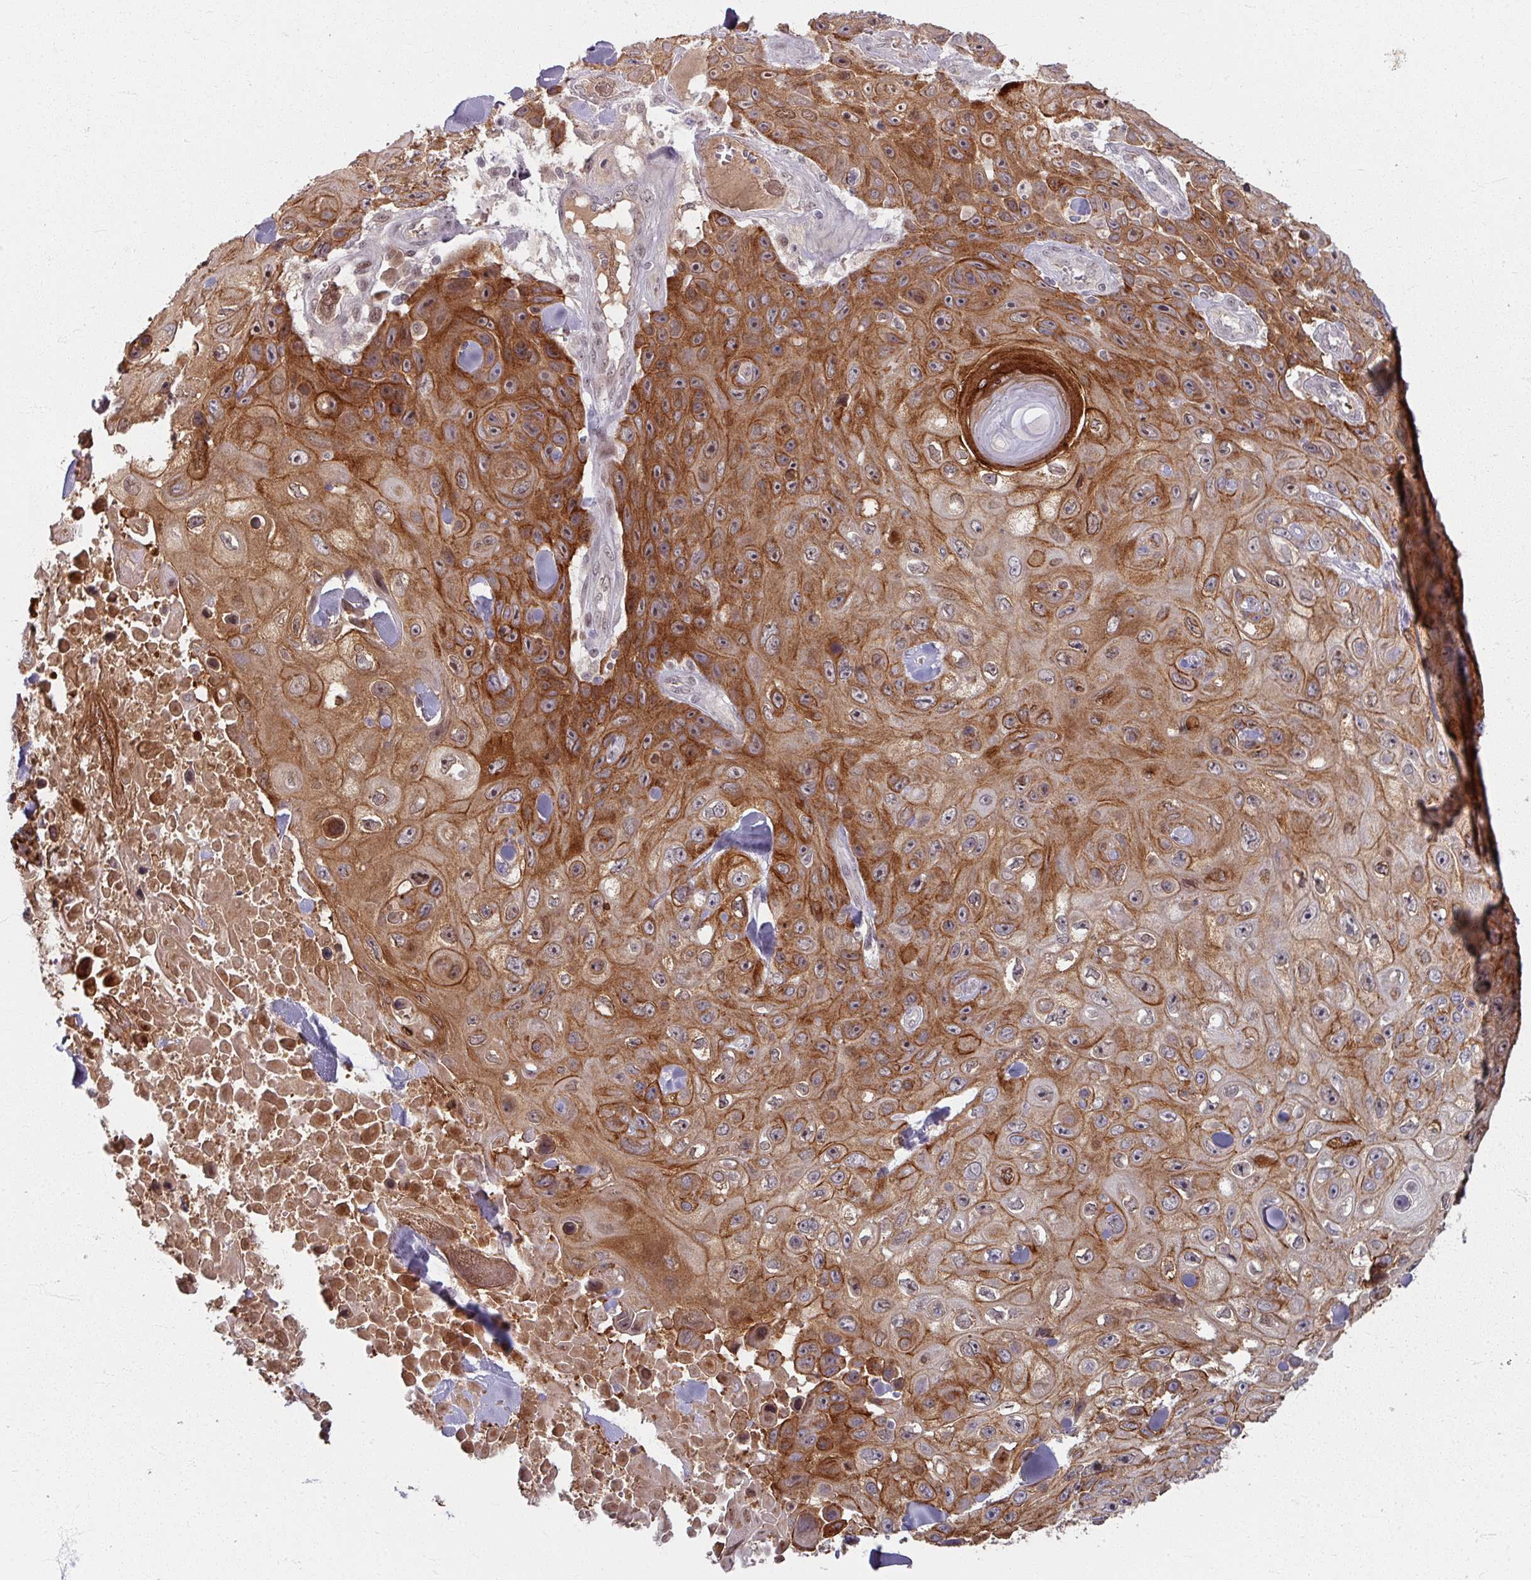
{"staining": {"intensity": "moderate", "quantity": ">75%", "location": "cytoplasmic/membranous"}, "tissue": "skin cancer", "cell_type": "Tumor cells", "image_type": "cancer", "snomed": [{"axis": "morphology", "description": "Squamous cell carcinoma, NOS"}, {"axis": "topography", "description": "Skin"}], "caption": "Immunohistochemistry (DAB) staining of skin squamous cell carcinoma shows moderate cytoplasmic/membranous protein staining in about >75% of tumor cells.", "gene": "KLC3", "patient": {"sex": "male", "age": 82}}